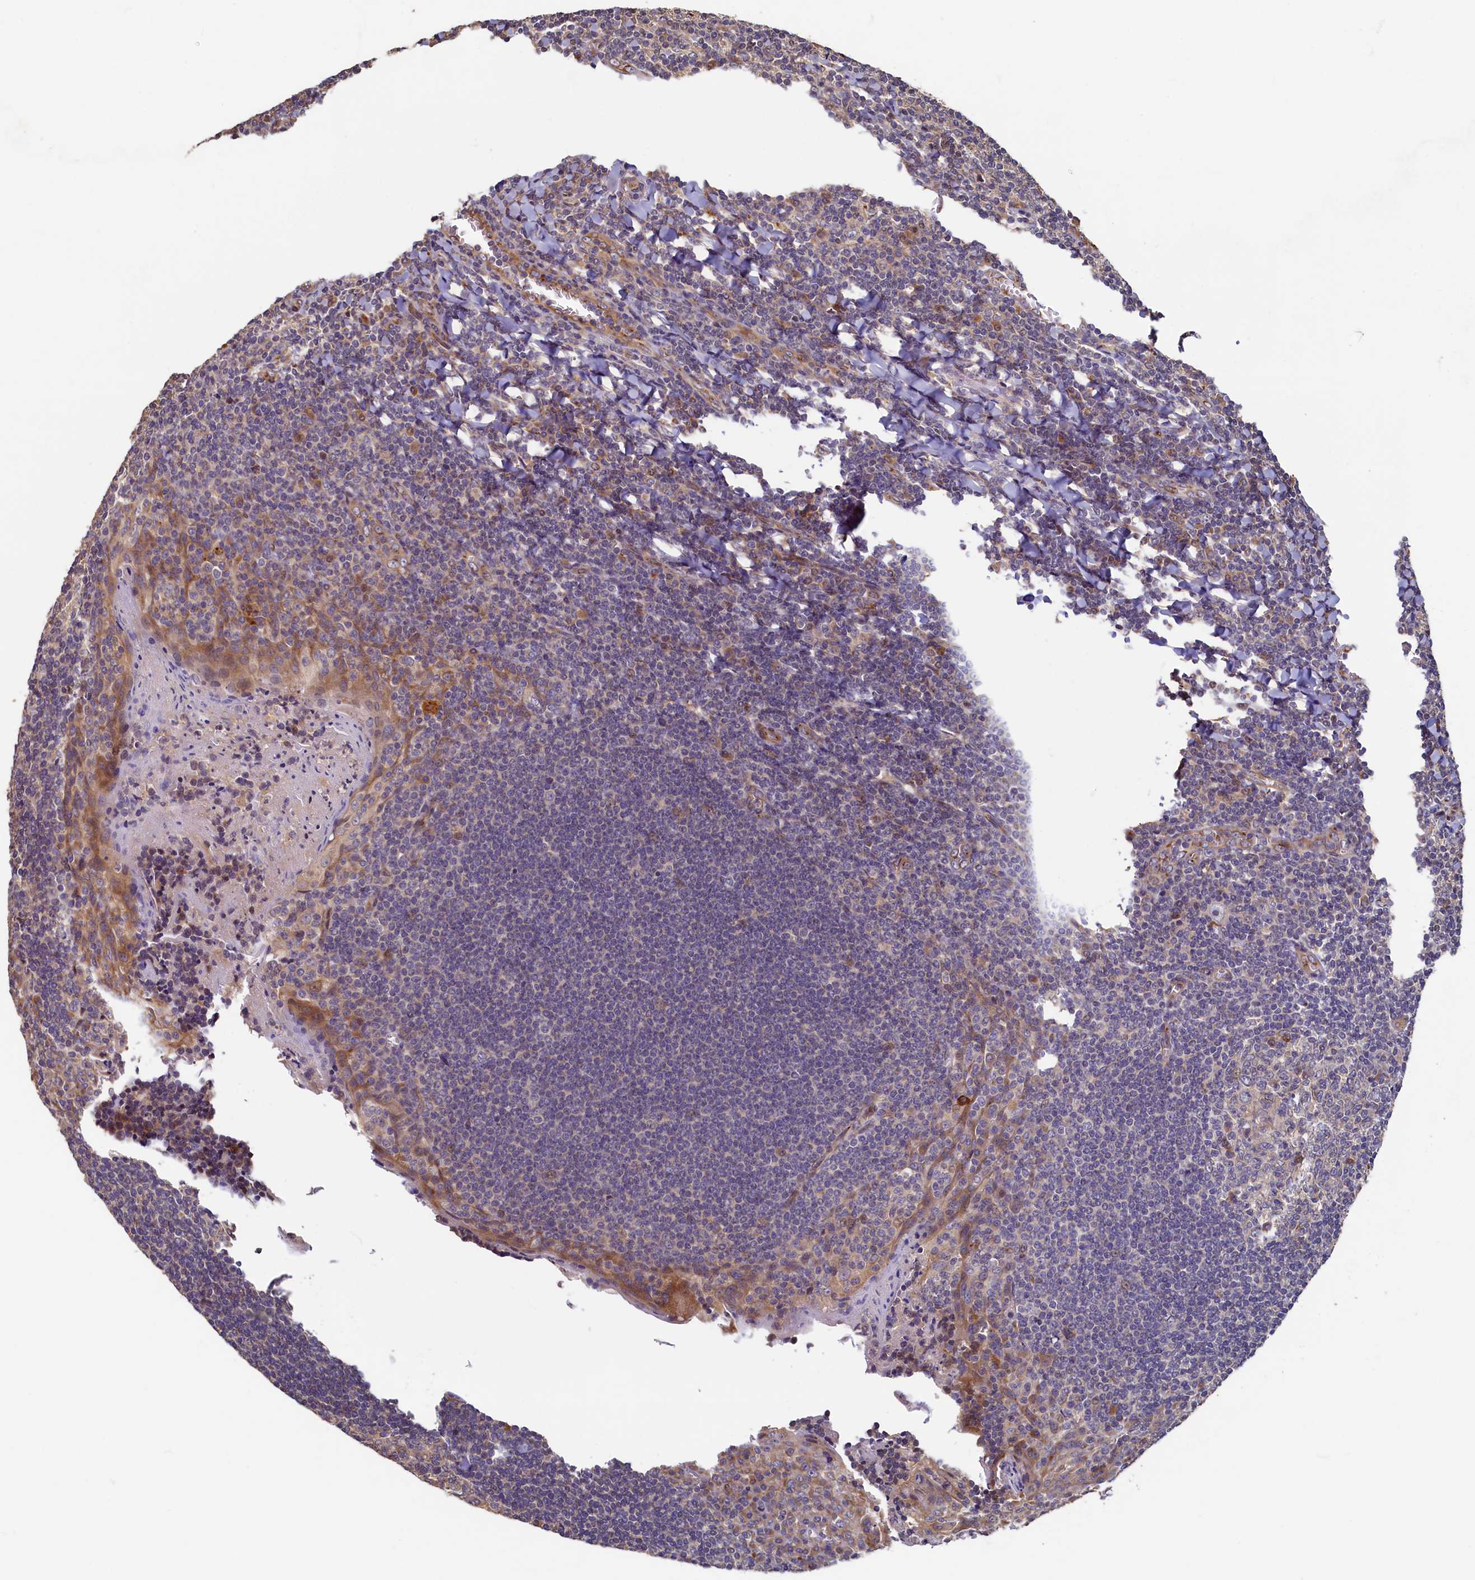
{"staining": {"intensity": "weak", "quantity": "<25%", "location": "cytoplasmic/membranous"}, "tissue": "tonsil", "cell_type": "Germinal center cells", "image_type": "normal", "snomed": [{"axis": "morphology", "description": "Normal tissue, NOS"}, {"axis": "topography", "description": "Tonsil"}], "caption": "A micrograph of tonsil stained for a protein exhibits no brown staining in germinal center cells.", "gene": "TMEM181", "patient": {"sex": "male", "age": 27}}